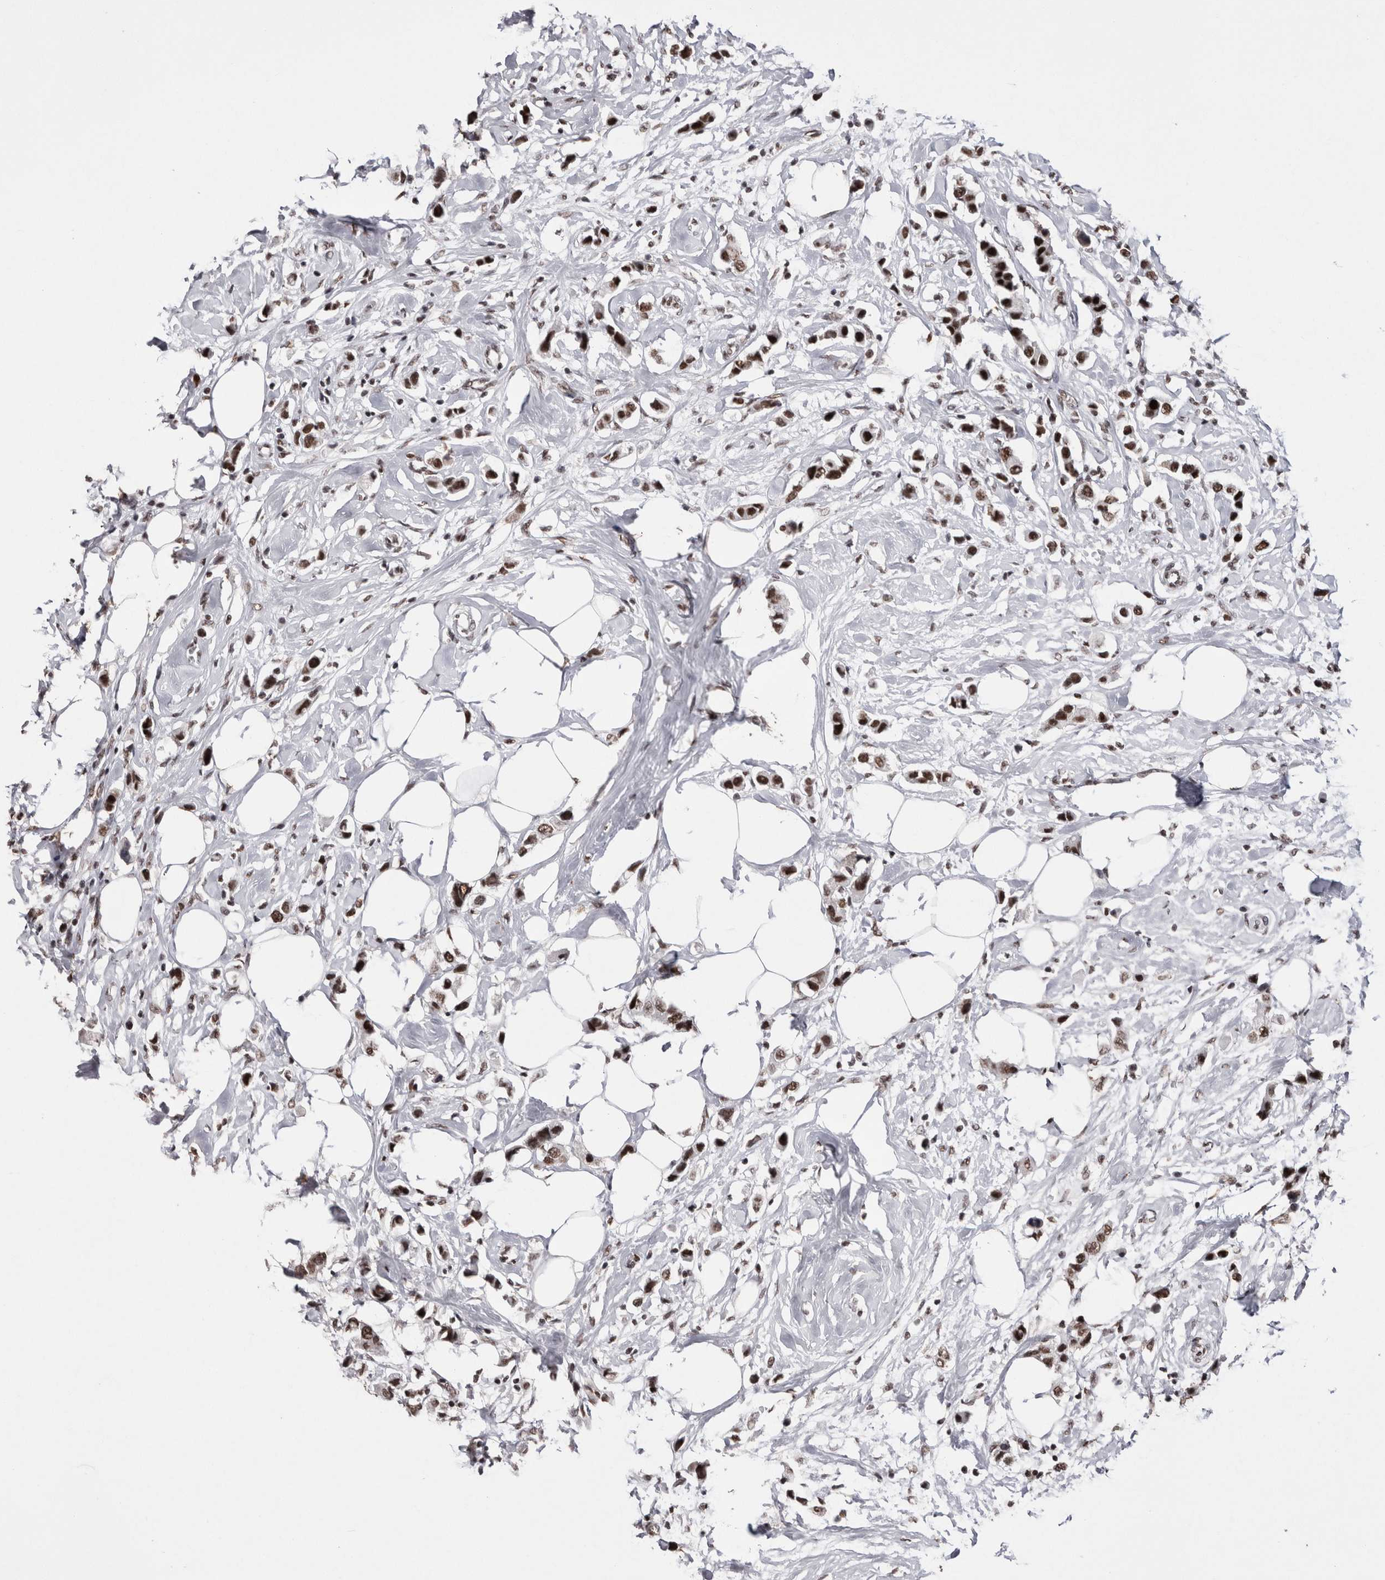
{"staining": {"intensity": "strong", "quantity": ">75%", "location": "nuclear"}, "tissue": "breast cancer", "cell_type": "Tumor cells", "image_type": "cancer", "snomed": [{"axis": "morphology", "description": "Normal tissue, NOS"}, {"axis": "morphology", "description": "Duct carcinoma"}, {"axis": "topography", "description": "Breast"}], "caption": "IHC of breast cancer demonstrates high levels of strong nuclear positivity in approximately >75% of tumor cells.", "gene": "SMC1A", "patient": {"sex": "female", "age": 50}}